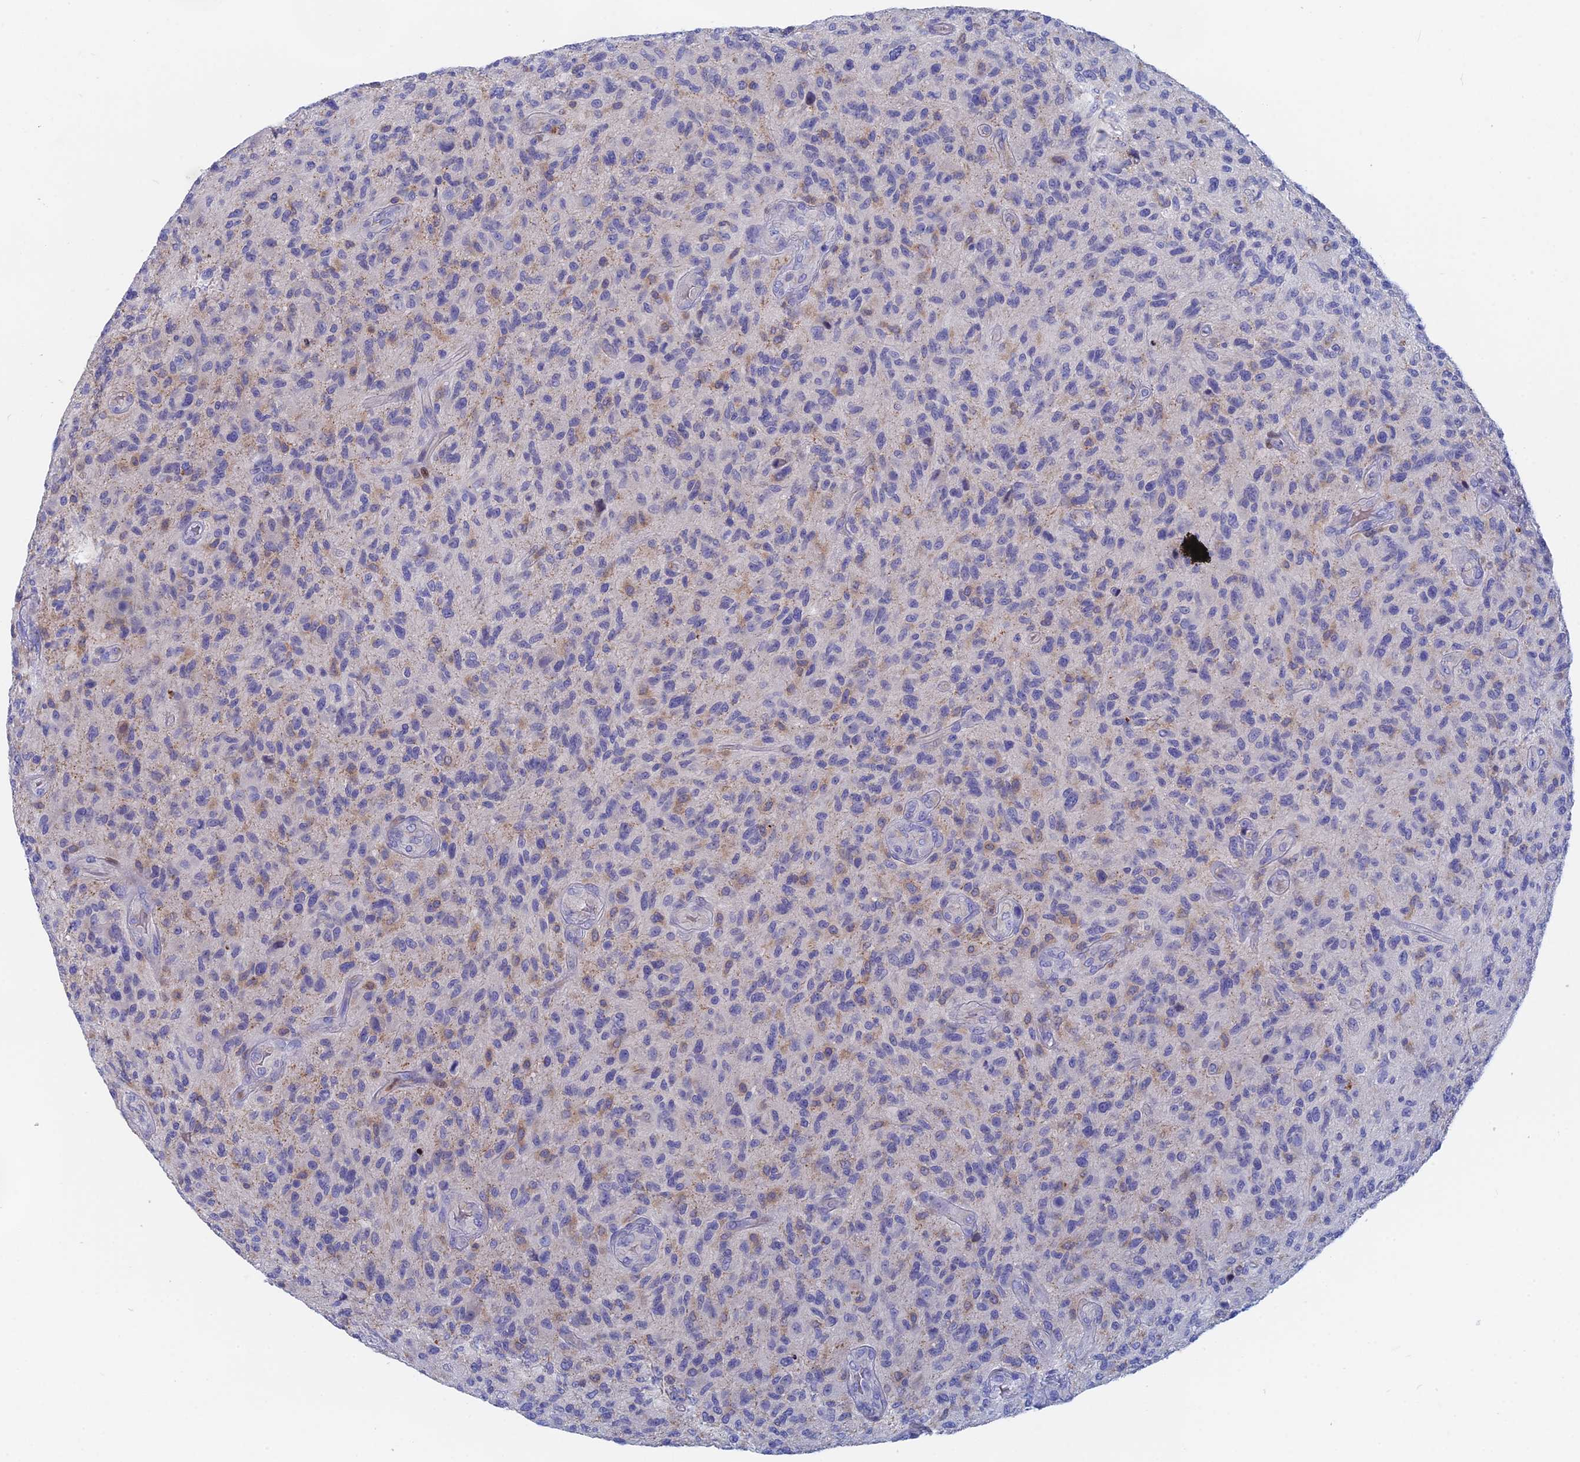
{"staining": {"intensity": "negative", "quantity": "none", "location": "none"}, "tissue": "glioma", "cell_type": "Tumor cells", "image_type": "cancer", "snomed": [{"axis": "morphology", "description": "Glioma, malignant, High grade"}, {"axis": "topography", "description": "Brain"}], "caption": "DAB immunohistochemical staining of glioma exhibits no significant positivity in tumor cells.", "gene": "ACP7", "patient": {"sex": "male", "age": 47}}